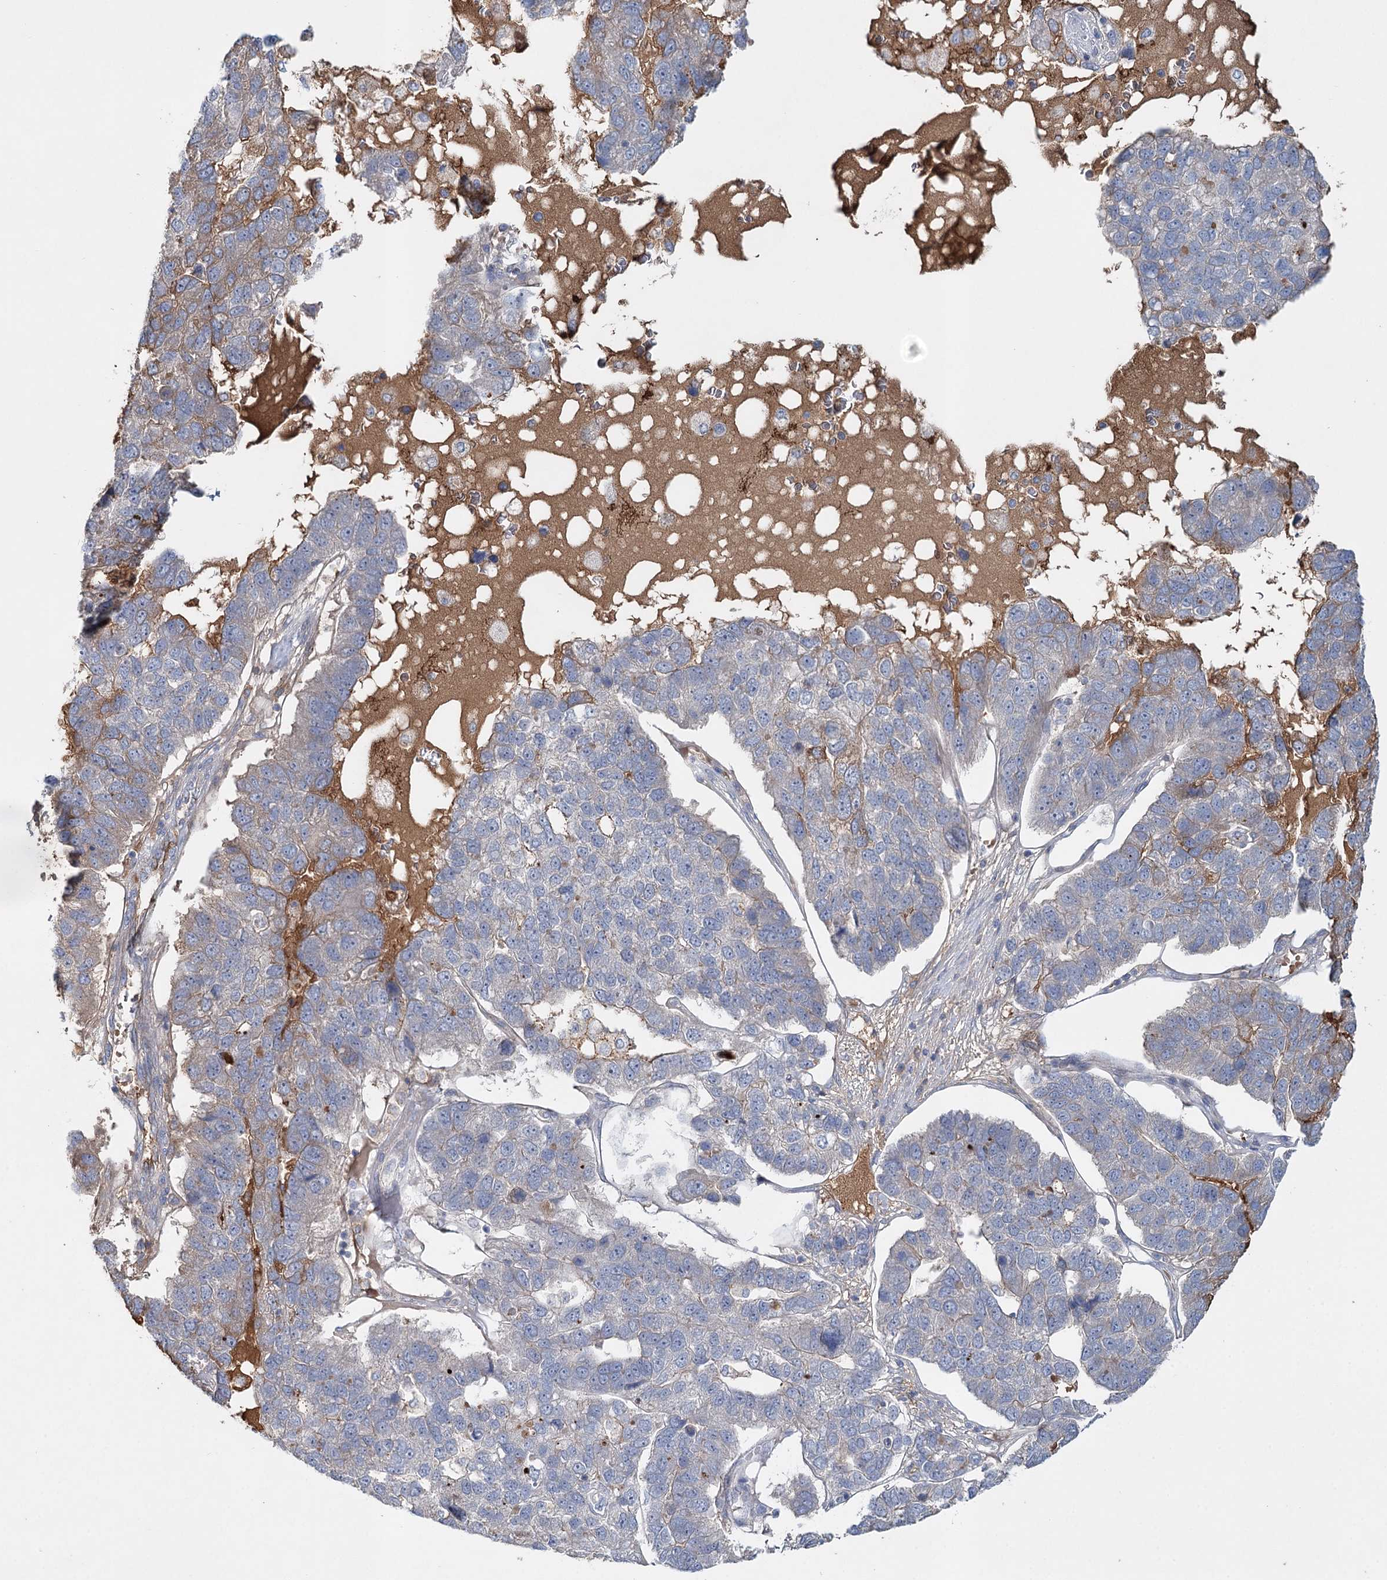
{"staining": {"intensity": "negative", "quantity": "none", "location": "none"}, "tissue": "pancreatic cancer", "cell_type": "Tumor cells", "image_type": "cancer", "snomed": [{"axis": "morphology", "description": "Adenocarcinoma, NOS"}, {"axis": "topography", "description": "Pancreas"}], "caption": "This is an IHC micrograph of pancreatic cancer. There is no expression in tumor cells.", "gene": "ALKBH8", "patient": {"sex": "female", "age": 61}}